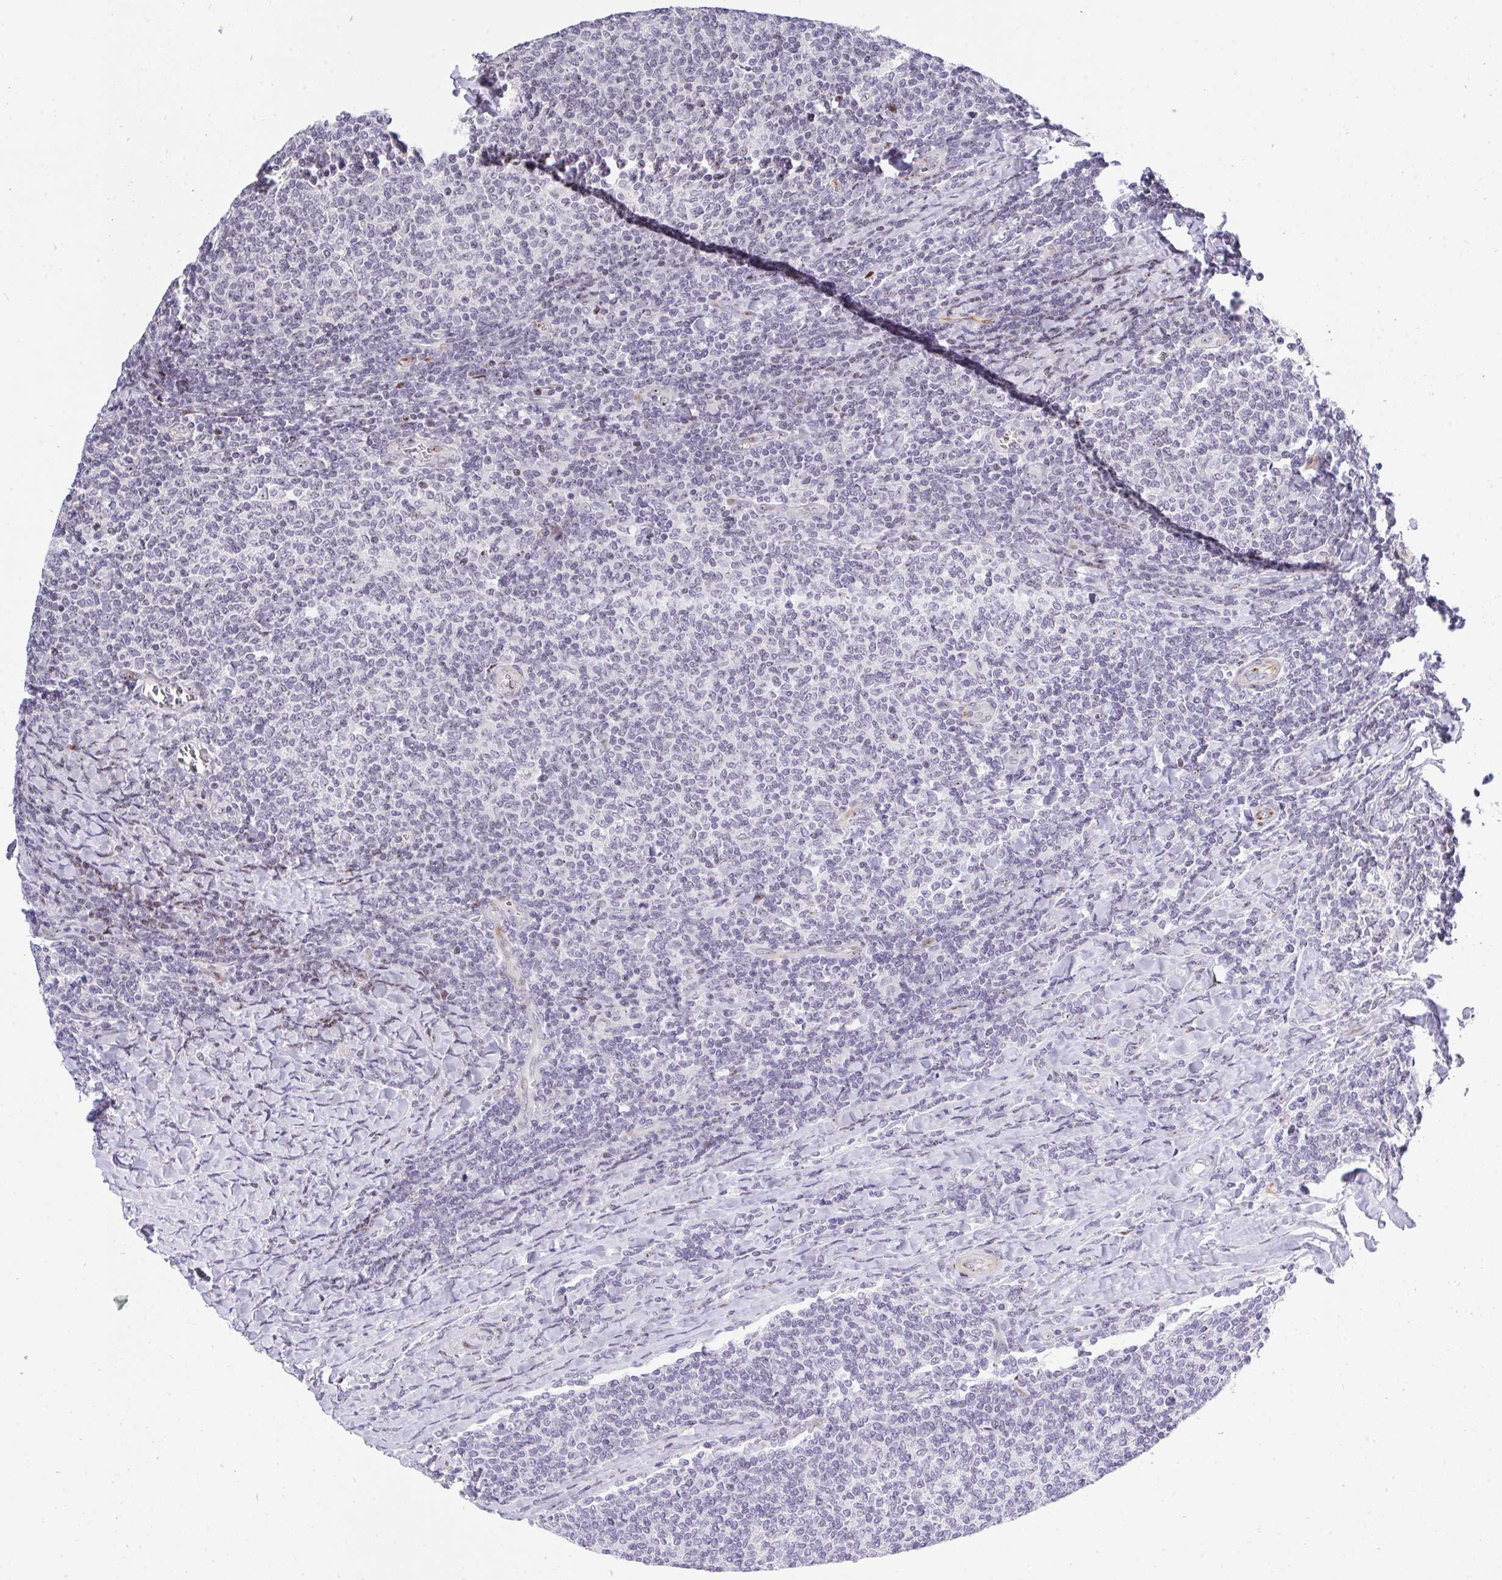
{"staining": {"intensity": "negative", "quantity": "none", "location": "none"}, "tissue": "lymphoma", "cell_type": "Tumor cells", "image_type": "cancer", "snomed": [{"axis": "morphology", "description": "Malignant lymphoma, non-Hodgkin's type, Low grade"}, {"axis": "topography", "description": "Lymph node"}], "caption": "Tumor cells show no significant protein expression in malignant lymphoma, non-Hodgkin's type (low-grade).", "gene": "PLPPR3", "patient": {"sex": "male", "age": 52}}